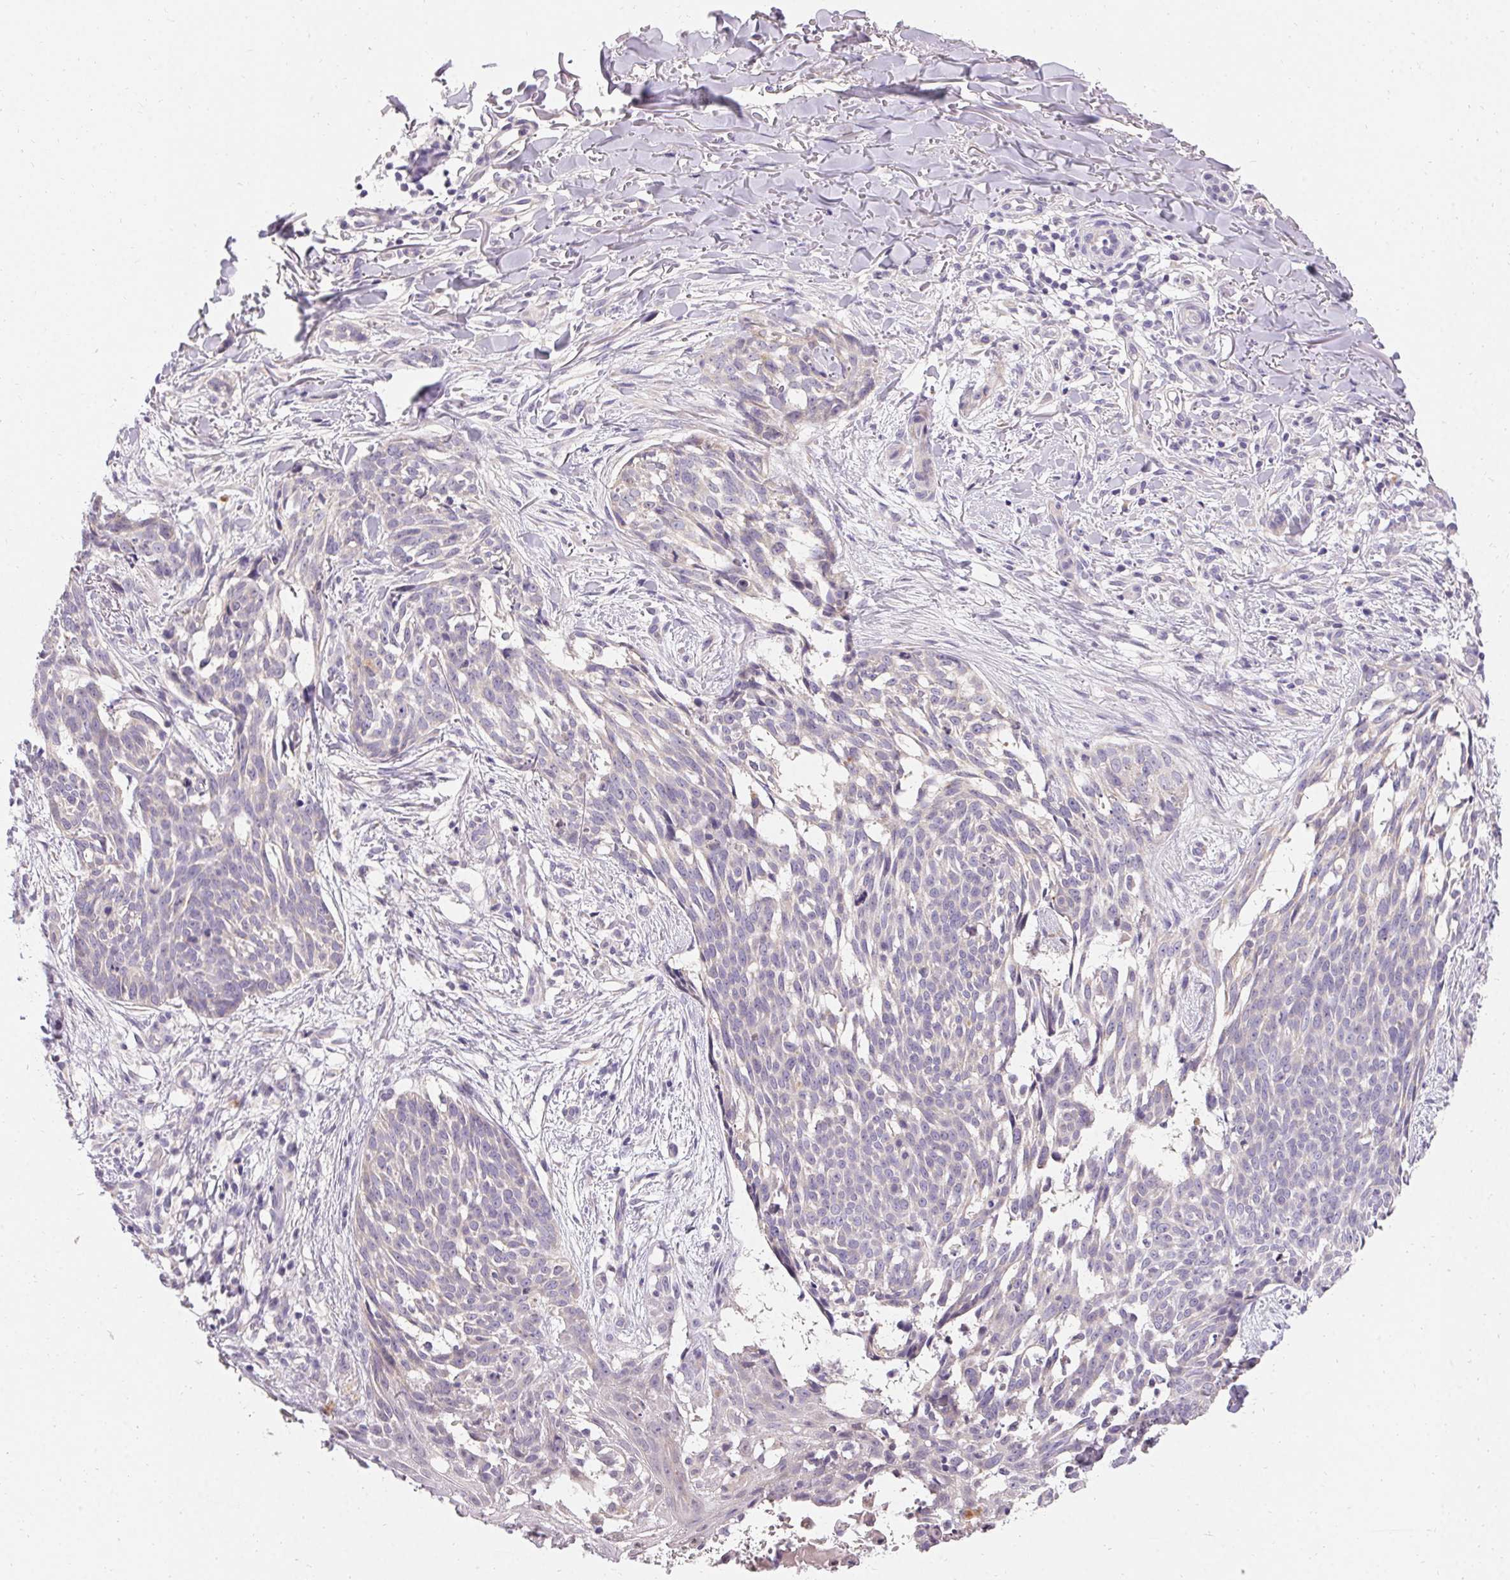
{"staining": {"intensity": "negative", "quantity": "none", "location": "none"}, "tissue": "skin cancer", "cell_type": "Tumor cells", "image_type": "cancer", "snomed": [{"axis": "morphology", "description": "Basal cell carcinoma"}, {"axis": "topography", "description": "Skin"}], "caption": "The photomicrograph displays no significant expression in tumor cells of skin cancer.", "gene": "TRIP13", "patient": {"sex": "male", "age": 88}}